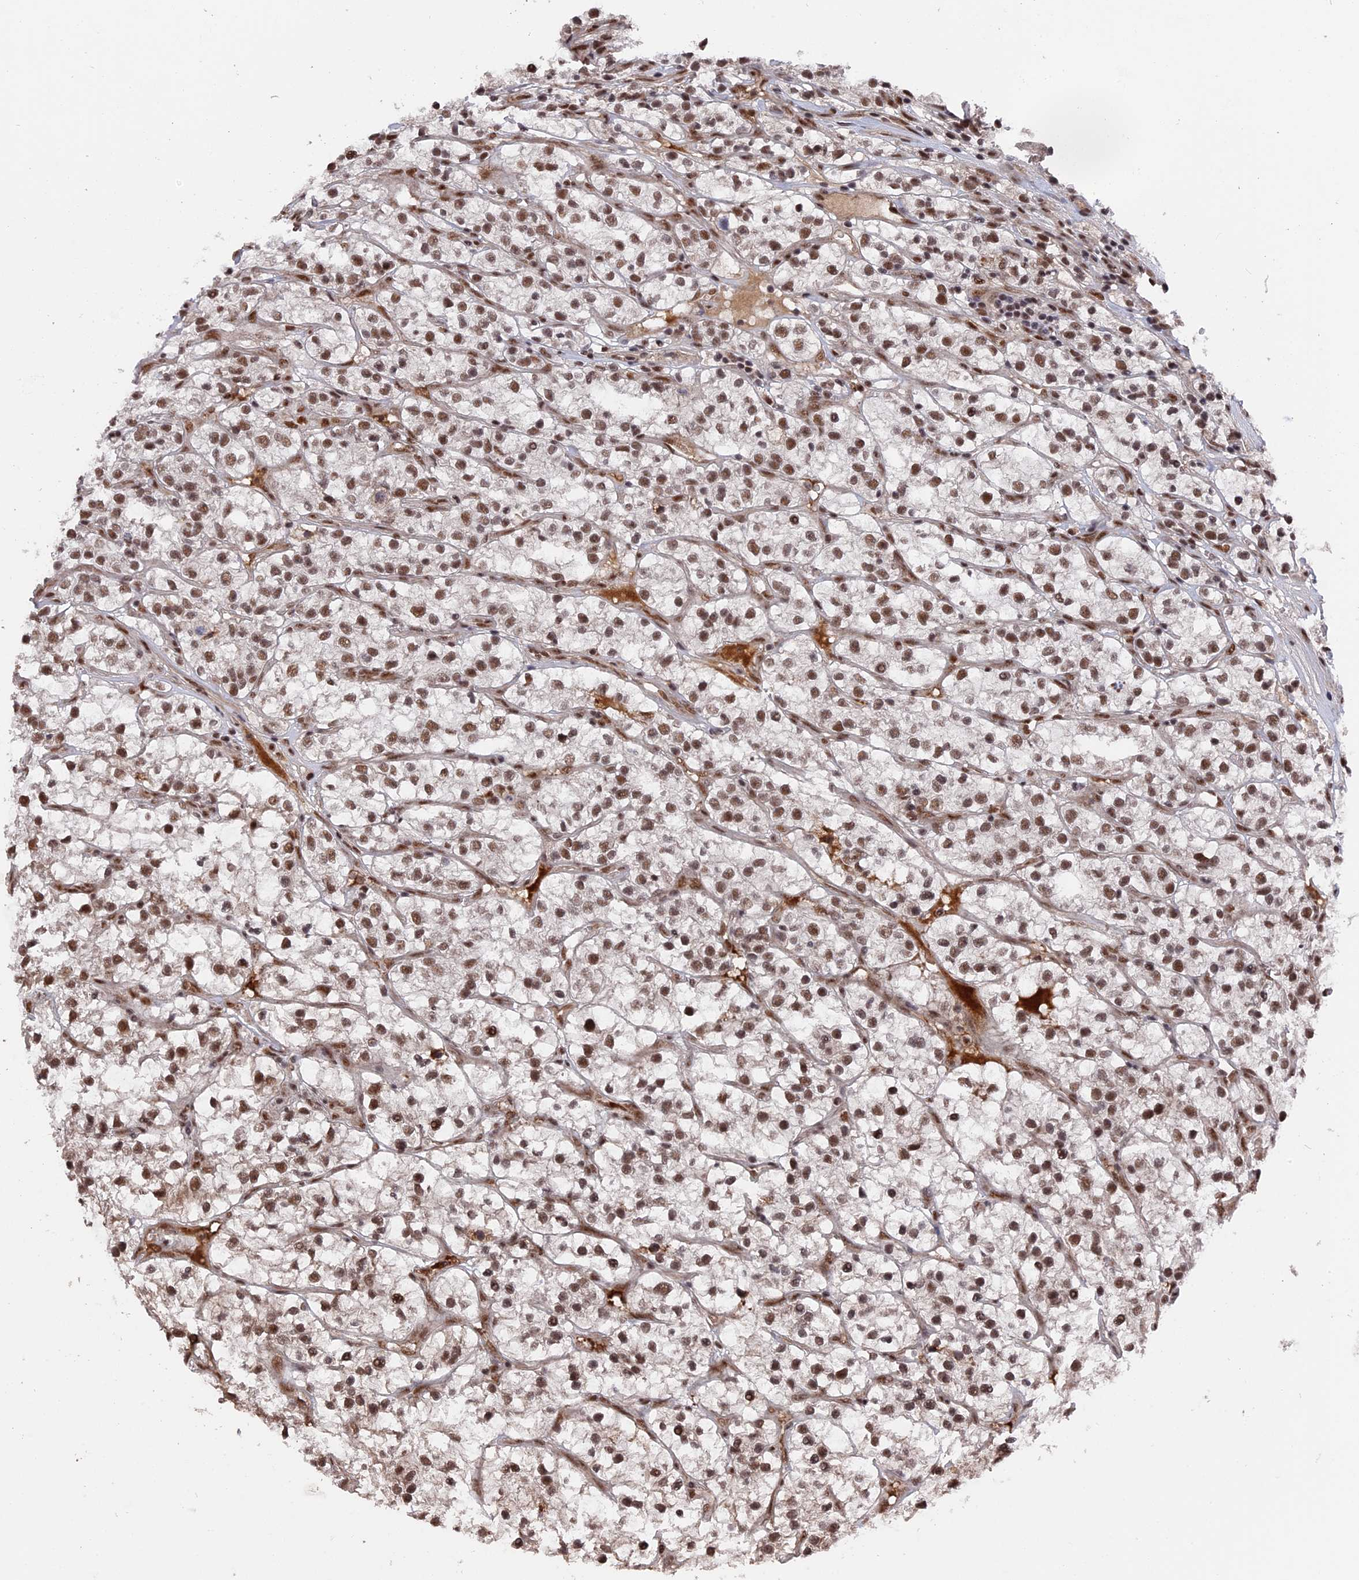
{"staining": {"intensity": "moderate", "quantity": ">75%", "location": "nuclear"}, "tissue": "renal cancer", "cell_type": "Tumor cells", "image_type": "cancer", "snomed": [{"axis": "morphology", "description": "Adenocarcinoma, NOS"}, {"axis": "topography", "description": "Kidney"}], "caption": "Immunohistochemistry photomicrograph of renal cancer stained for a protein (brown), which displays medium levels of moderate nuclear positivity in about >75% of tumor cells.", "gene": "SF3A2", "patient": {"sex": "female", "age": 57}}